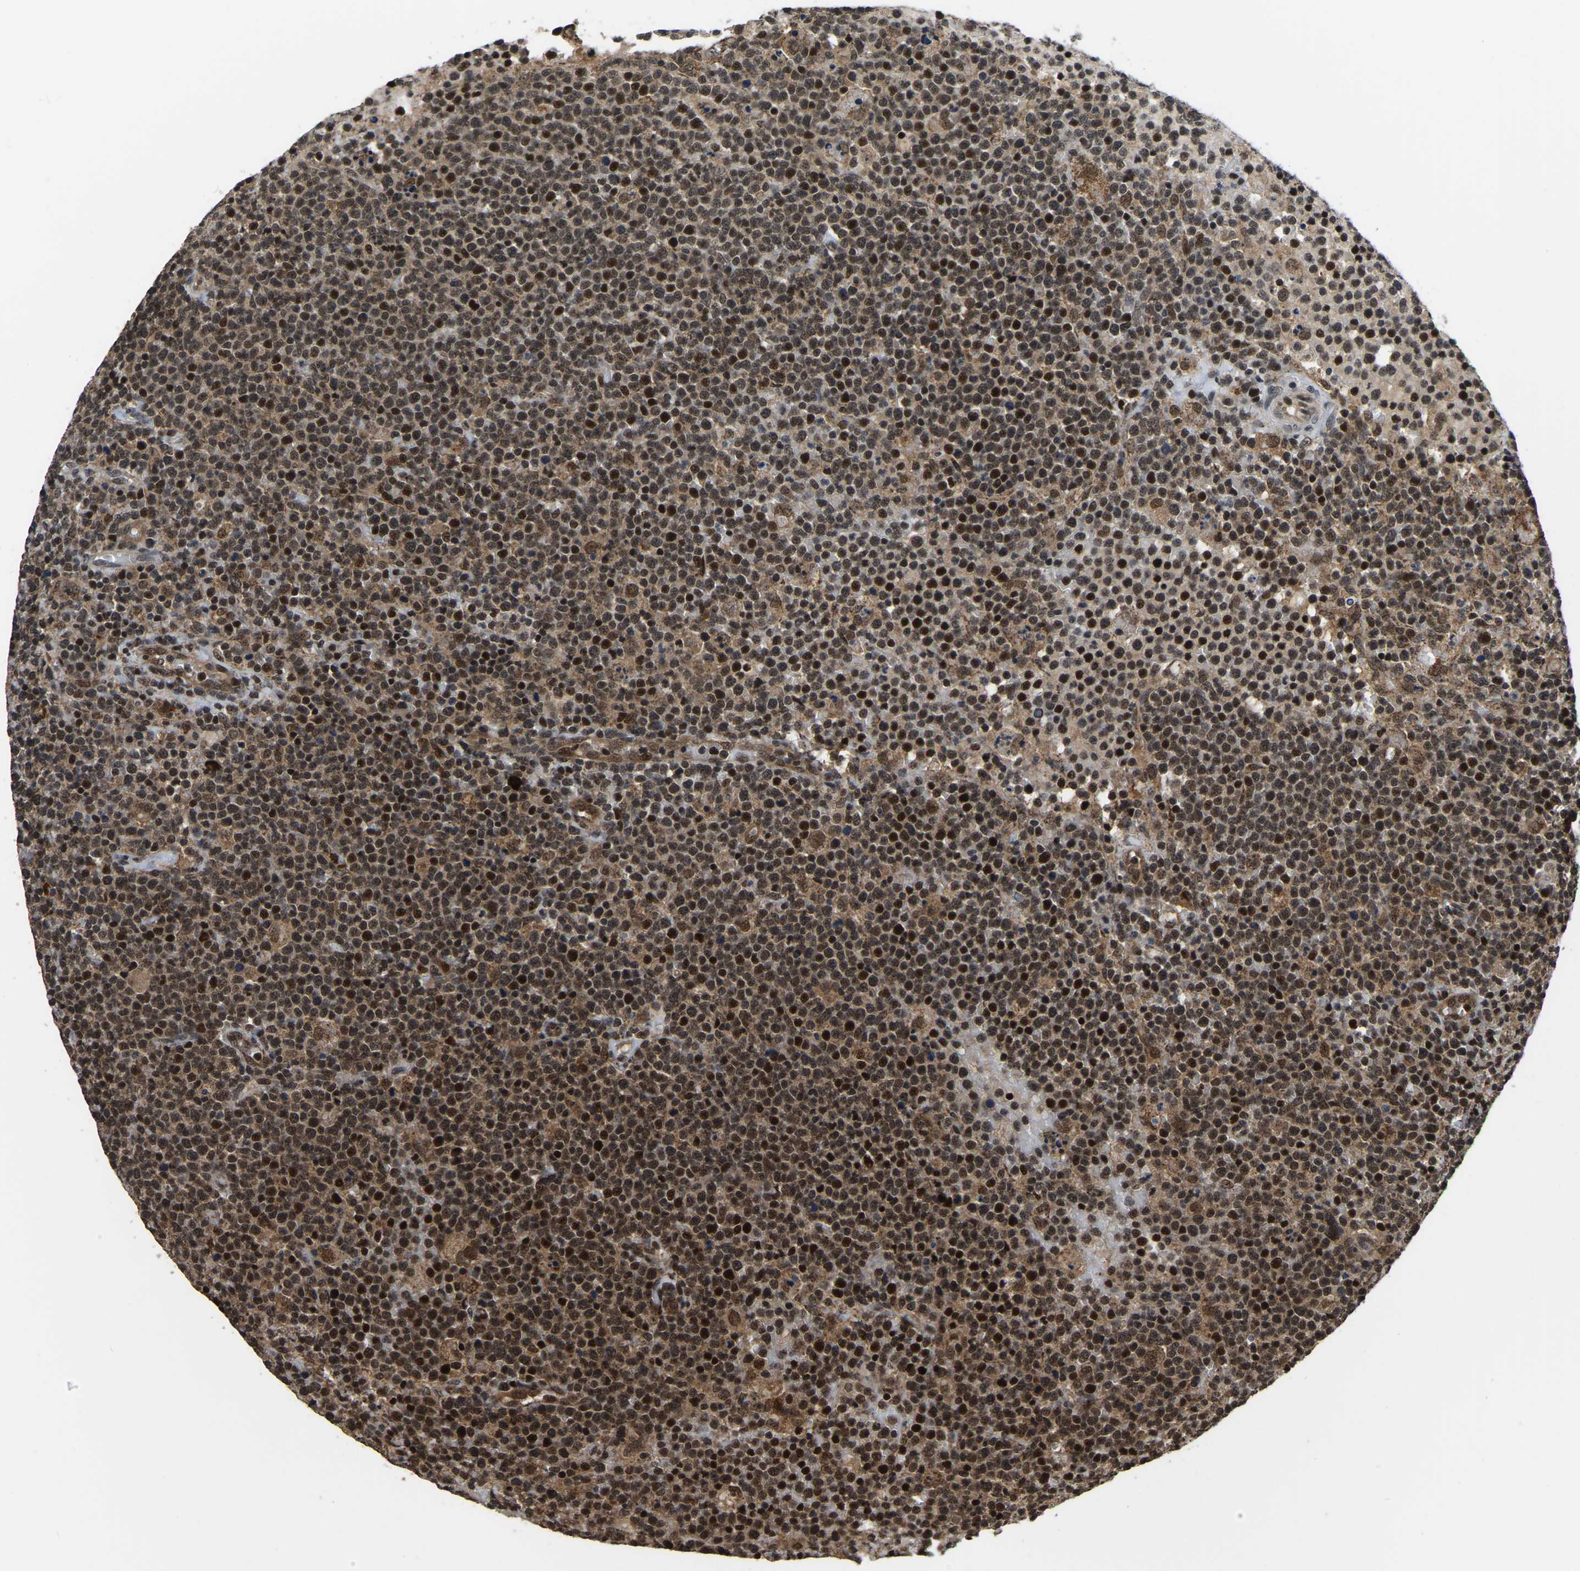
{"staining": {"intensity": "strong", "quantity": "25%-75%", "location": "cytoplasmic/membranous,nuclear"}, "tissue": "lymphoma", "cell_type": "Tumor cells", "image_type": "cancer", "snomed": [{"axis": "morphology", "description": "Malignant lymphoma, non-Hodgkin's type, High grade"}, {"axis": "topography", "description": "Lymph node"}], "caption": "This photomicrograph displays immunohistochemistry (IHC) staining of human lymphoma, with high strong cytoplasmic/membranous and nuclear positivity in approximately 25%-75% of tumor cells.", "gene": "CIAO1", "patient": {"sex": "male", "age": 61}}